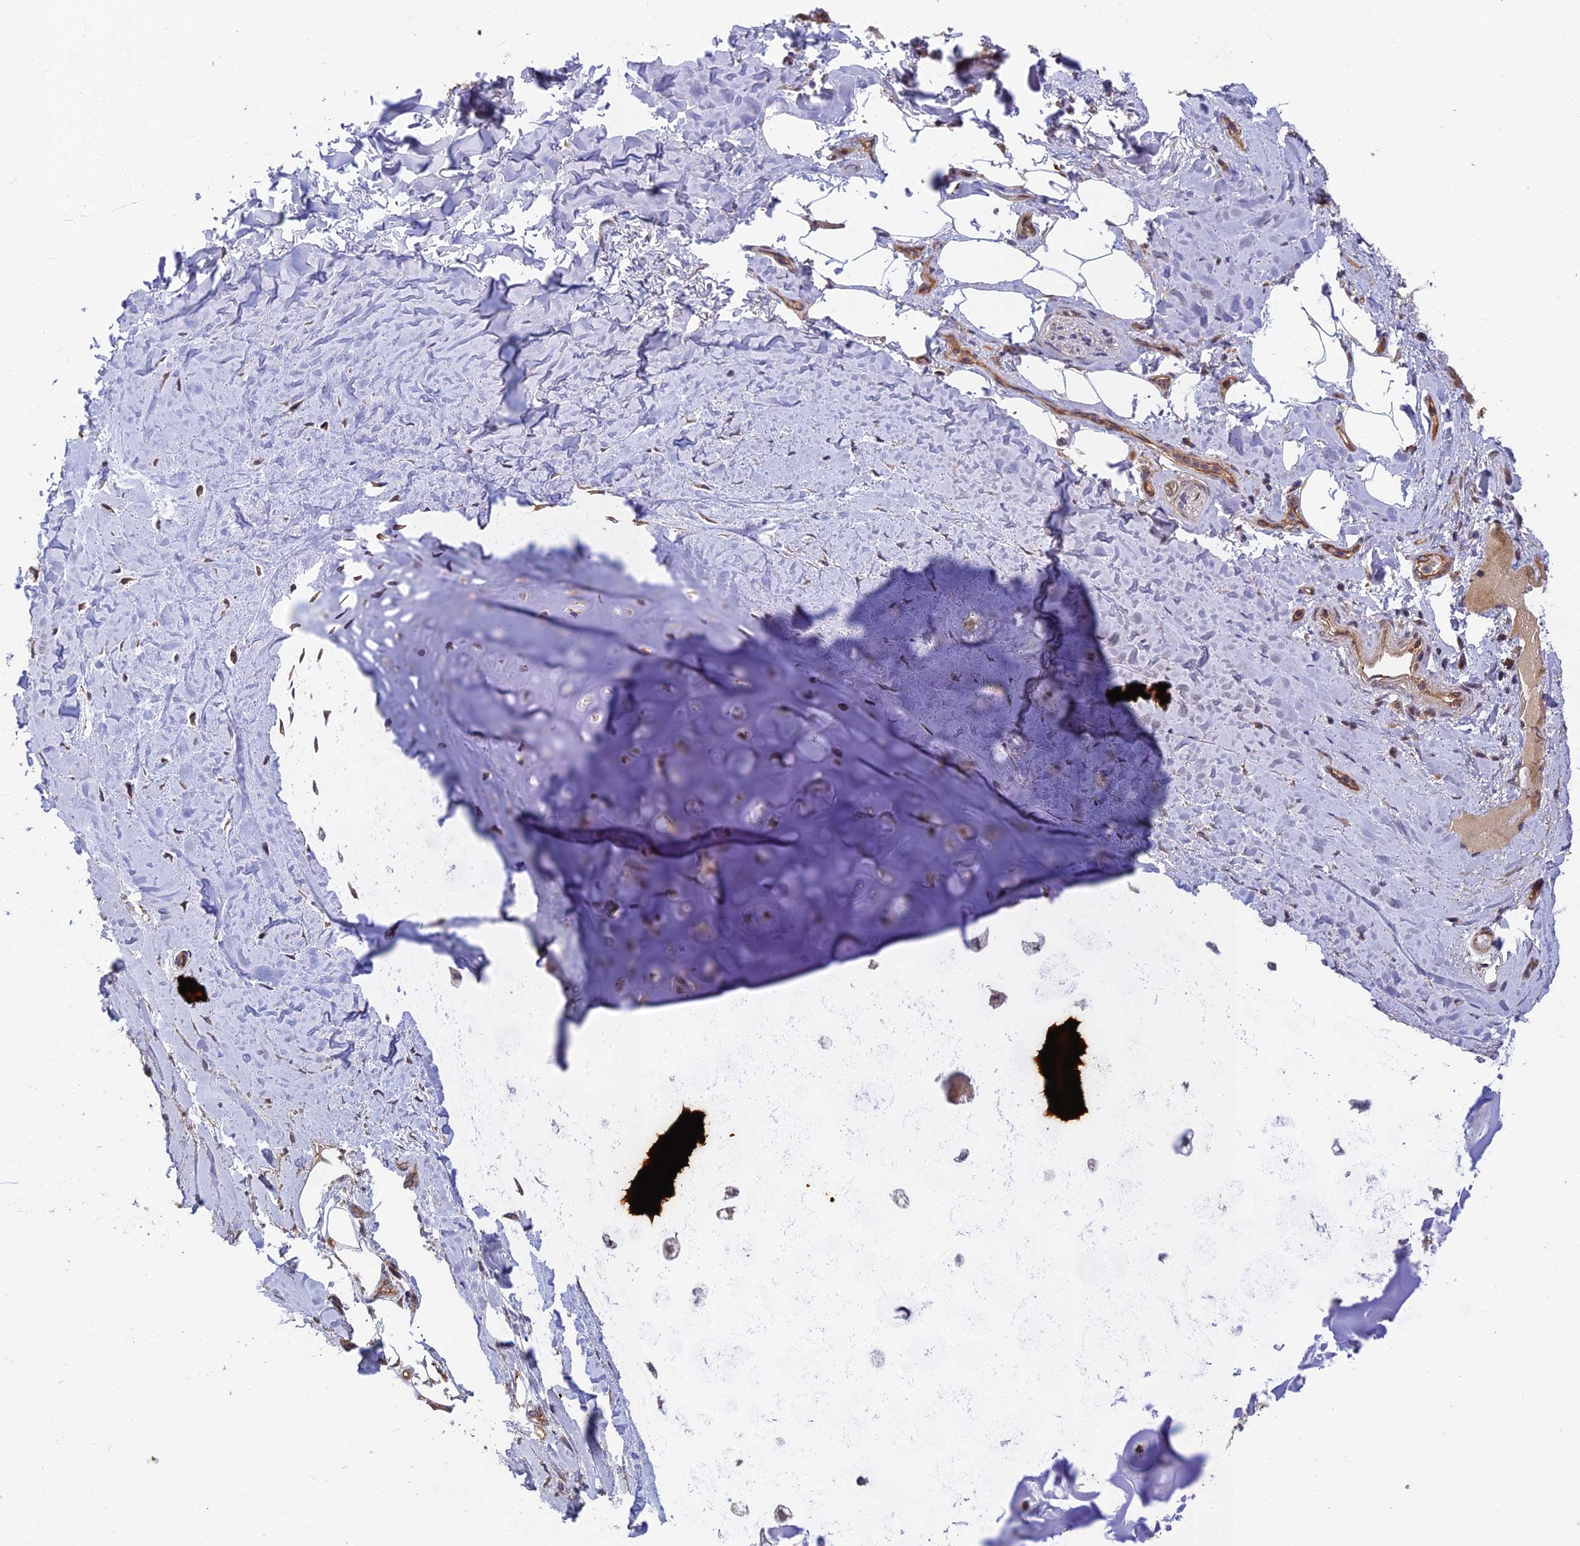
{"staining": {"intensity": "moderate", "quantity": "<25%", "location": "cytoplasmic/membranous"}, "tissue": "adipose tissue", "cell_type": "Adipocytes", "image_type": "normal", "snomed": [{"axis": "morphology", "description": "Normal tissue, NOS"}, {"axis": "topography", "description": "Lymph node"}, {"axis": "topography", "description": "Cartilage tissue"}, {"axis": "topography", "description": "Bronchus"}], "caption": "Moderate cytoplasmic/membranous staining for a protein is appreciated in approximately <25% of adipocytes of normal adipose tissue using IHC.", "gene": "PIKFYVE", "patient": {"sex": "male", "age": 63}}